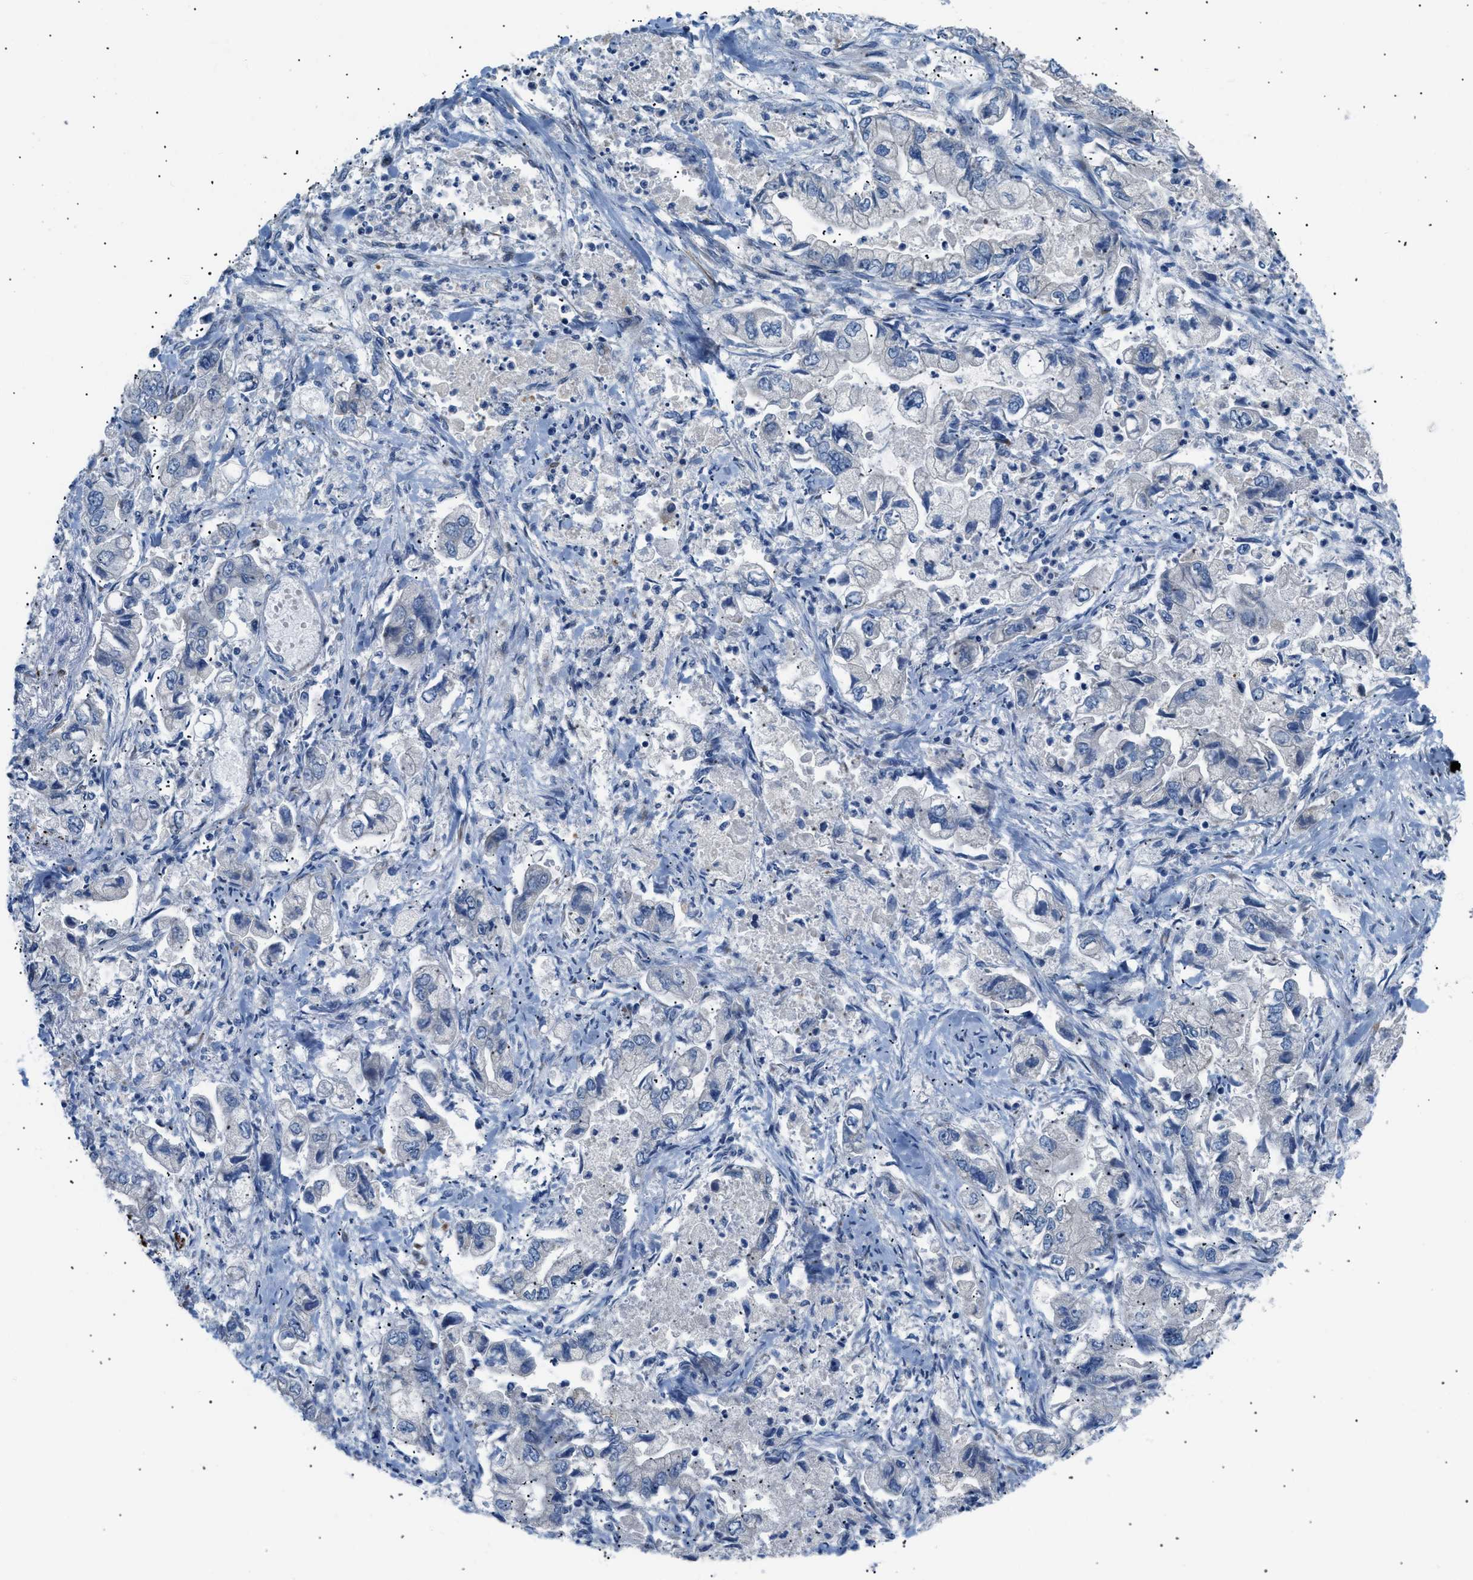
{"staining": {"intensity": "negative", "quantity": "none", "location": "none"}, "tissue": "stomach cancer", "cell_type": "Tumor cells", "image_type": "cancer", "snomed": [{"axis": "morphology", "description": "Normal tissue, NOS"}, {"axis": "morphology", "description": "Adenocarcinoma, NOS"}, {"axis": "topography", "description": "Stomach"}], "caption": "Human stomach cancer stained for a protein using immunohistochemistry (IHC) displays no staining in tumor cells.", "gene": "ICA1", "patient": {"sex": "male", "age": 62}}